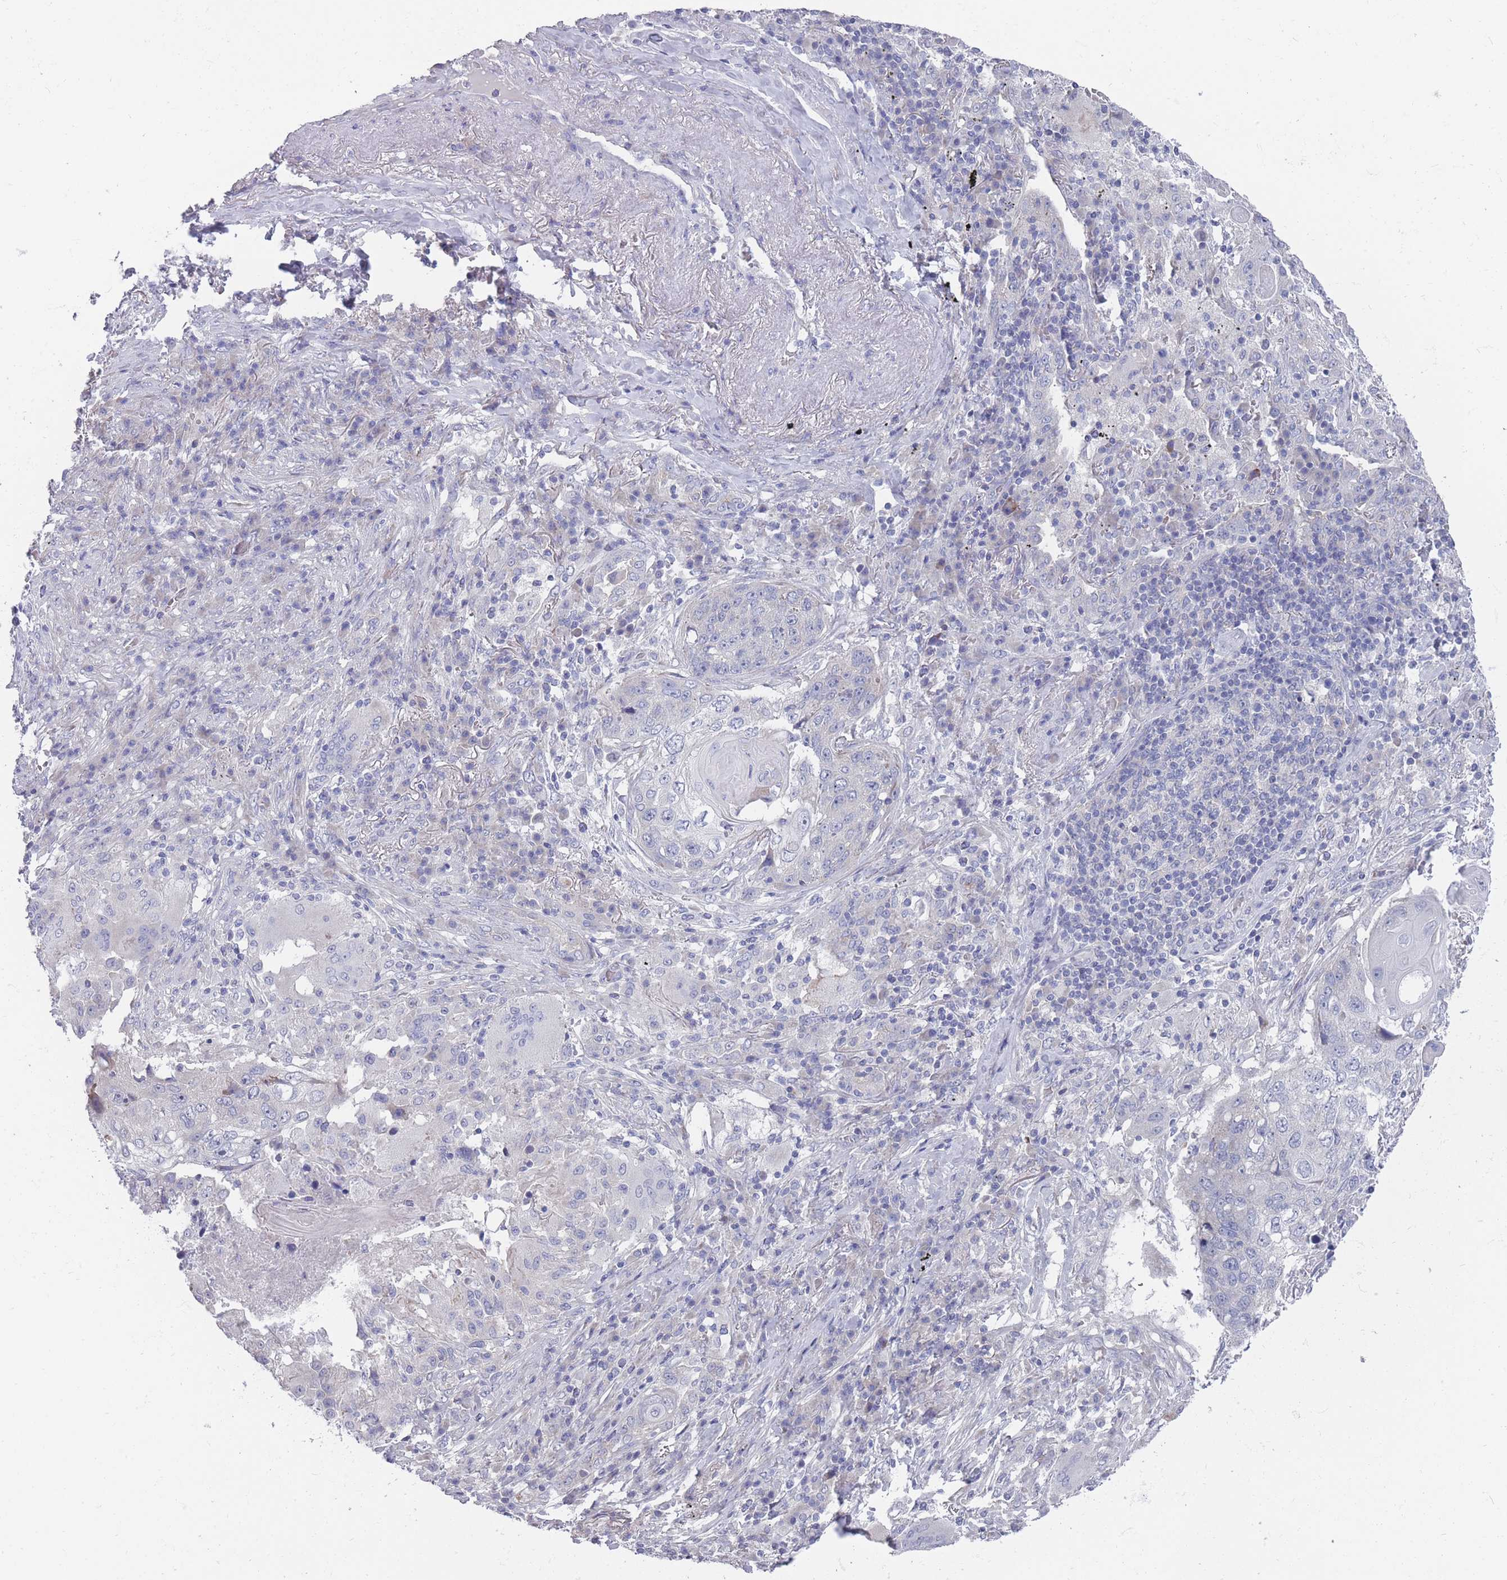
{"staining": {"intensity": "negative", "quantity": "none", "location": "none"}, "tissue": "lung cancer", "cell_type": "Tumor cells", "image_type": "cancer", "snomed": [{"axis": "morphology", "description": "Squamous cell carcinoma, NOS"}, {"axis": "topography", "description": "Lung"}], "caption": "This is an IHC histopathology image of human lung cancer. There is no staining in tumor cells.", "gene": "PIGU", "patient": {"sex": "female", "age": 63}}